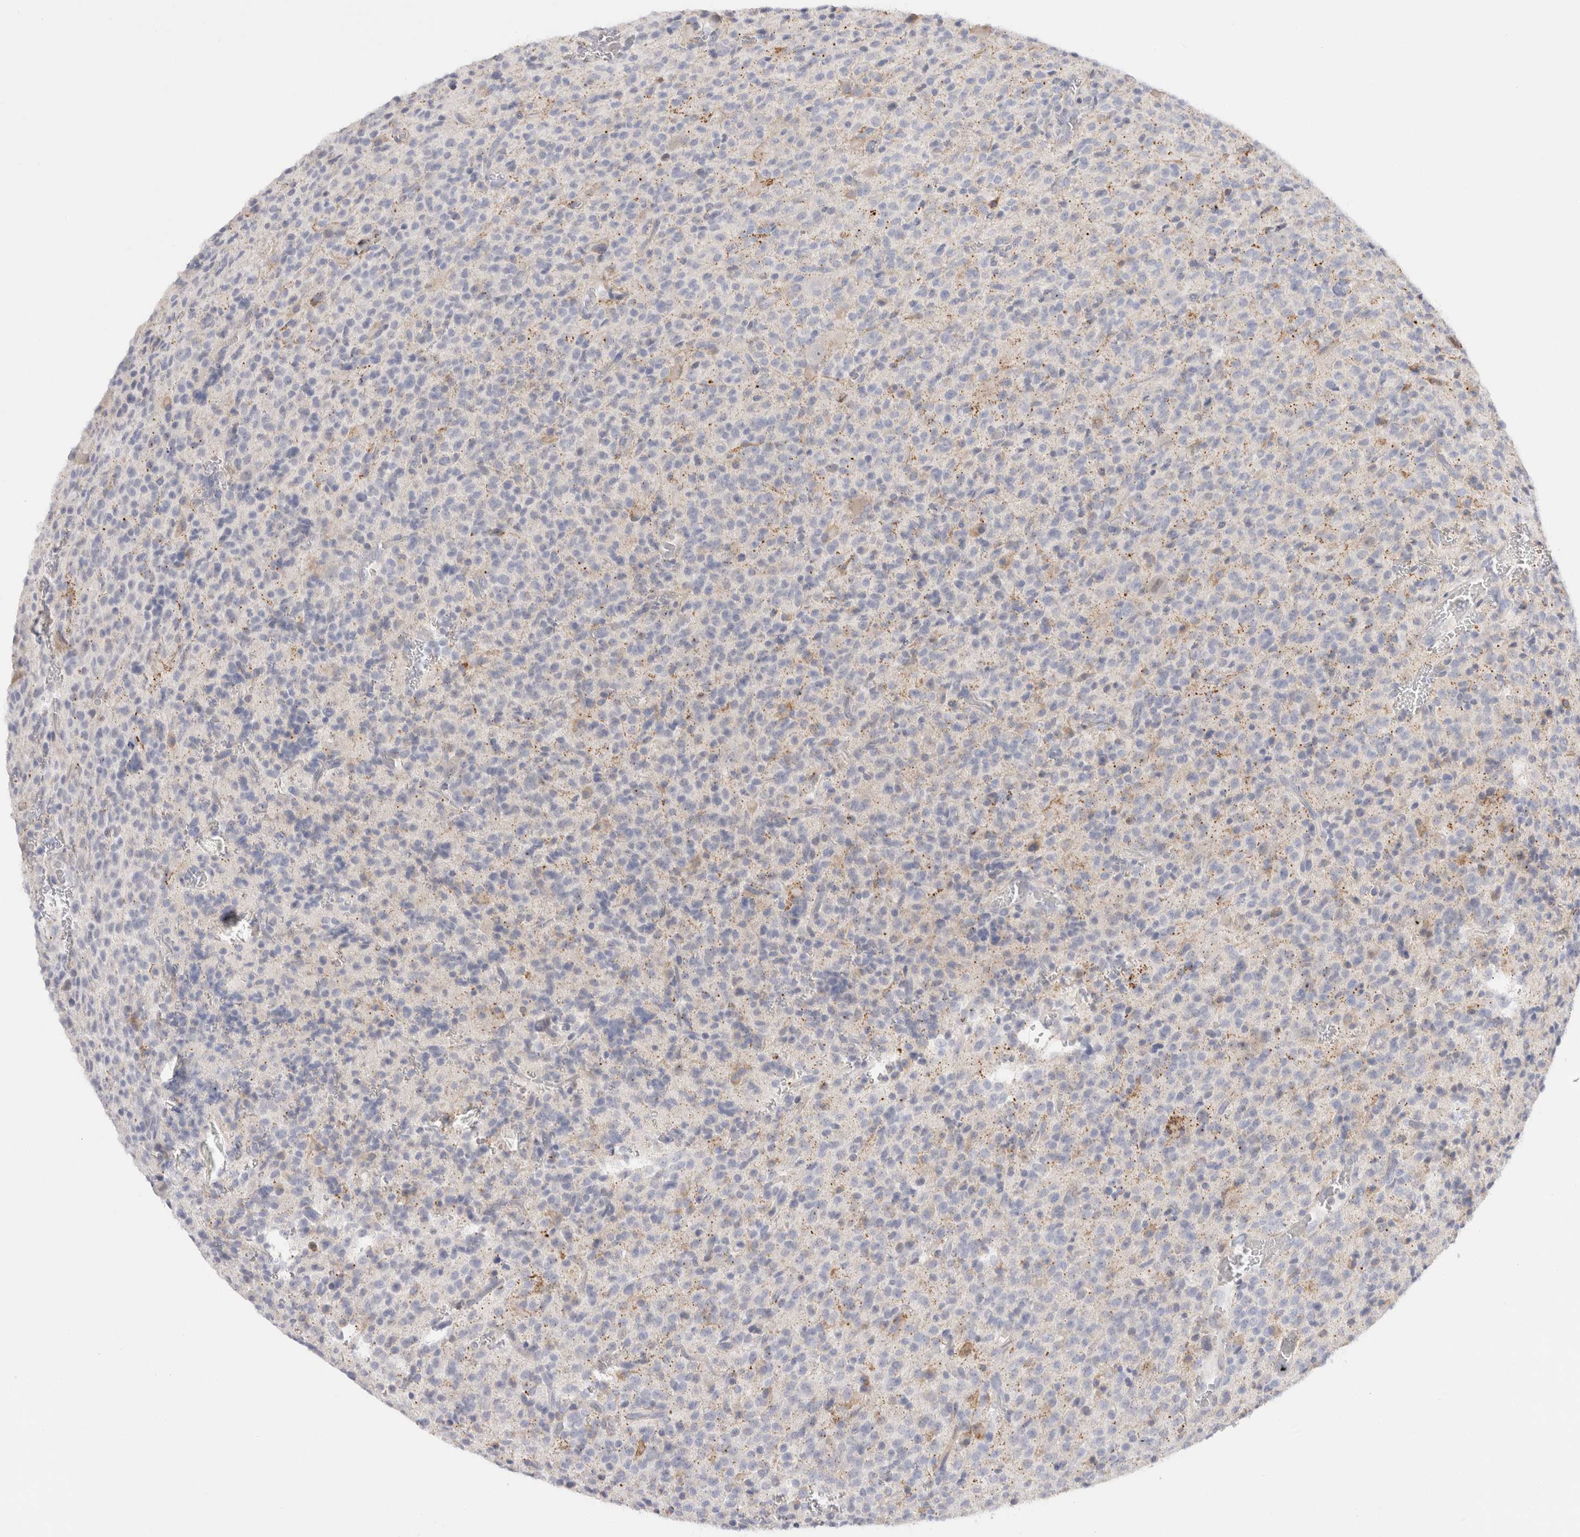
{"staining": {"intensity": "negative", "quantity": "none", "location": "none"}, "tissue": "glioma", "cell_type": "Tumor cells", "image_type": "cancer", "snomed": [{"axis": "morphology", "description": "Glioma, malignant, High grade"}, {"axis": "topography", "description": "Brain"}], "caption": "Glioma was stained to show a protein in brown. There is no significant positivity in tumor cells.", "gene": "SPINK2", "patient": {"sex": "male", "age": 34}}